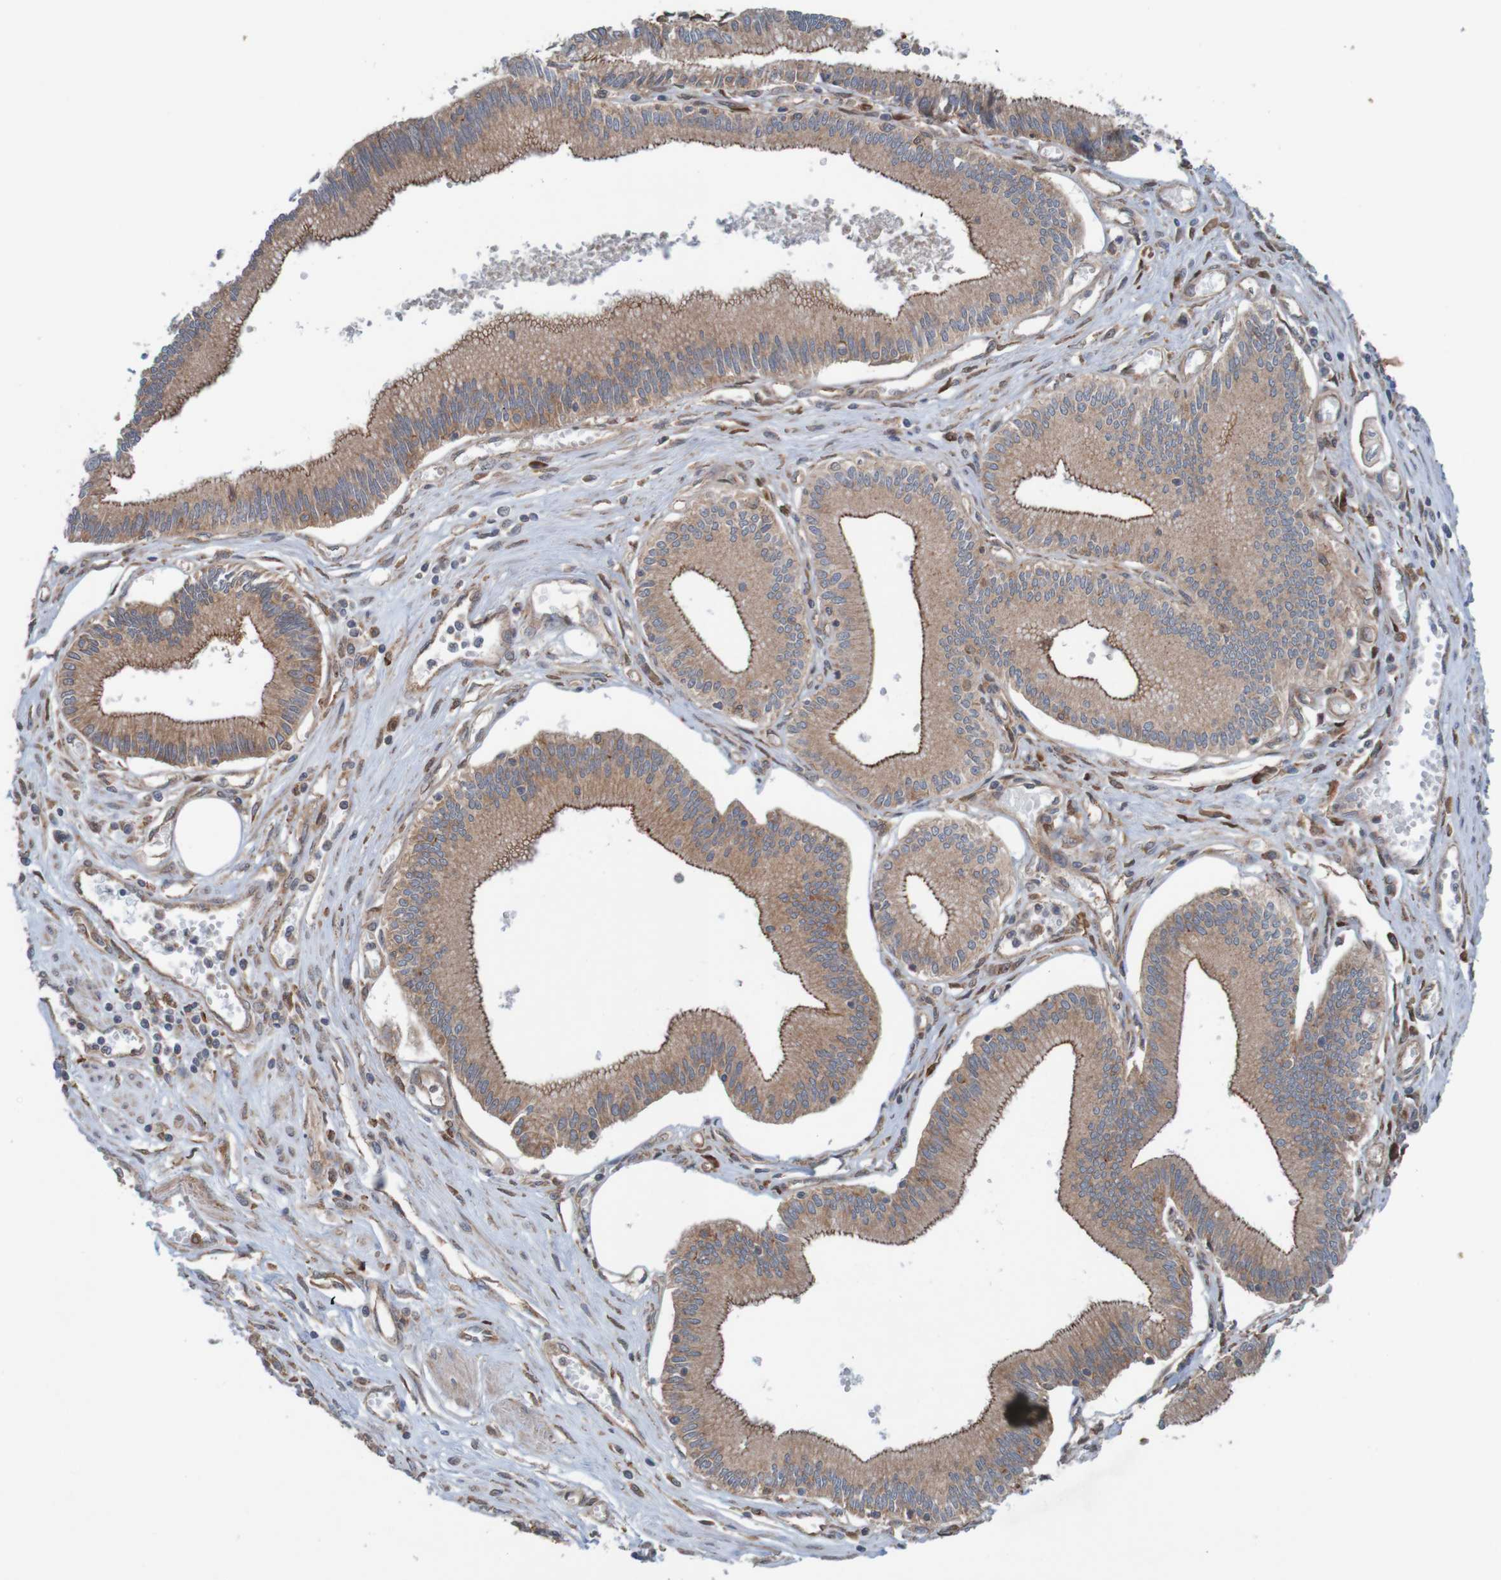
{"staining": {"intensity": "moderate", "quantity": ">75%", "location": "cytoplasmic/membranous"}, "tissue": "pancreatic cancer", "cell_type": "Tumor cells", "image_type": "cancer", "snomed": [{"axis": "morphology", "description": "Adenocarcinoma, NOS"}, {"axis": "topography", "description": "Pancreas"}], "caption": "DAB (3,3'-diaminobenzidine) immunohistochemical staining of pancreatic cancer demonstrates moderate cytoplasmic/membranous protein staining in approximately >75% of tumor cells.", "gene": "ARHGEF11", "patient": {"sex": "male", "age": 56}}